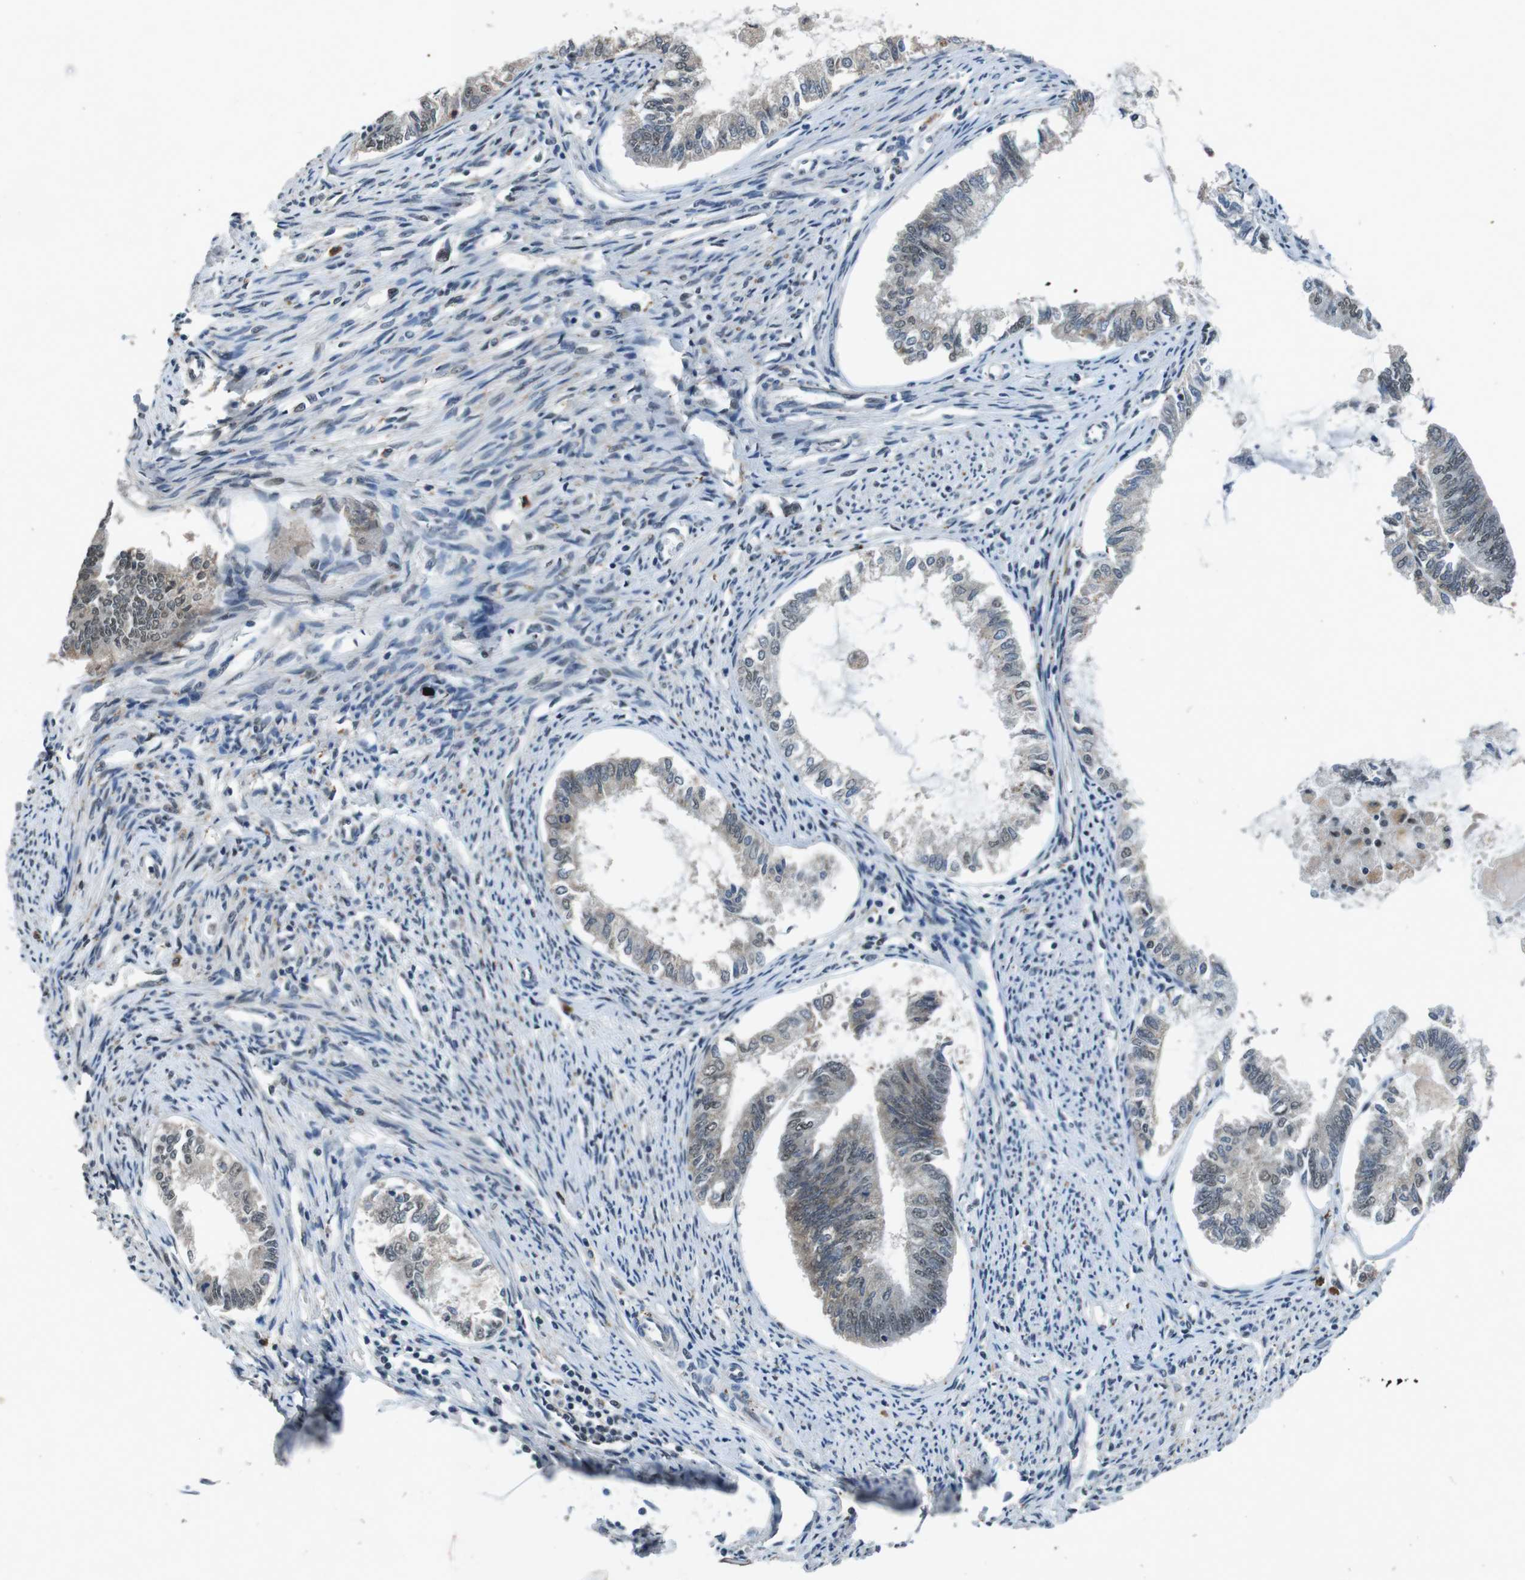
{"staining": {"intensity": "weak", "quantity": "<25%", "location": "nuclear"}, "tissue": "endometrial cancer", "cell_type": "Tumor cells", "image_type": "cancer", "snomed": [{"axis": "morphology", "description": "Adenocarcinoma, NOS"}, {"axis": "topography", "description": "Endometrium"}], "caption": "This is an IHC histopathology image of adenocarcinoma (endometrial). There is no staining in tumor cells.", "gene": "USP7", "patient": {"sex": "female", "age": 86}}